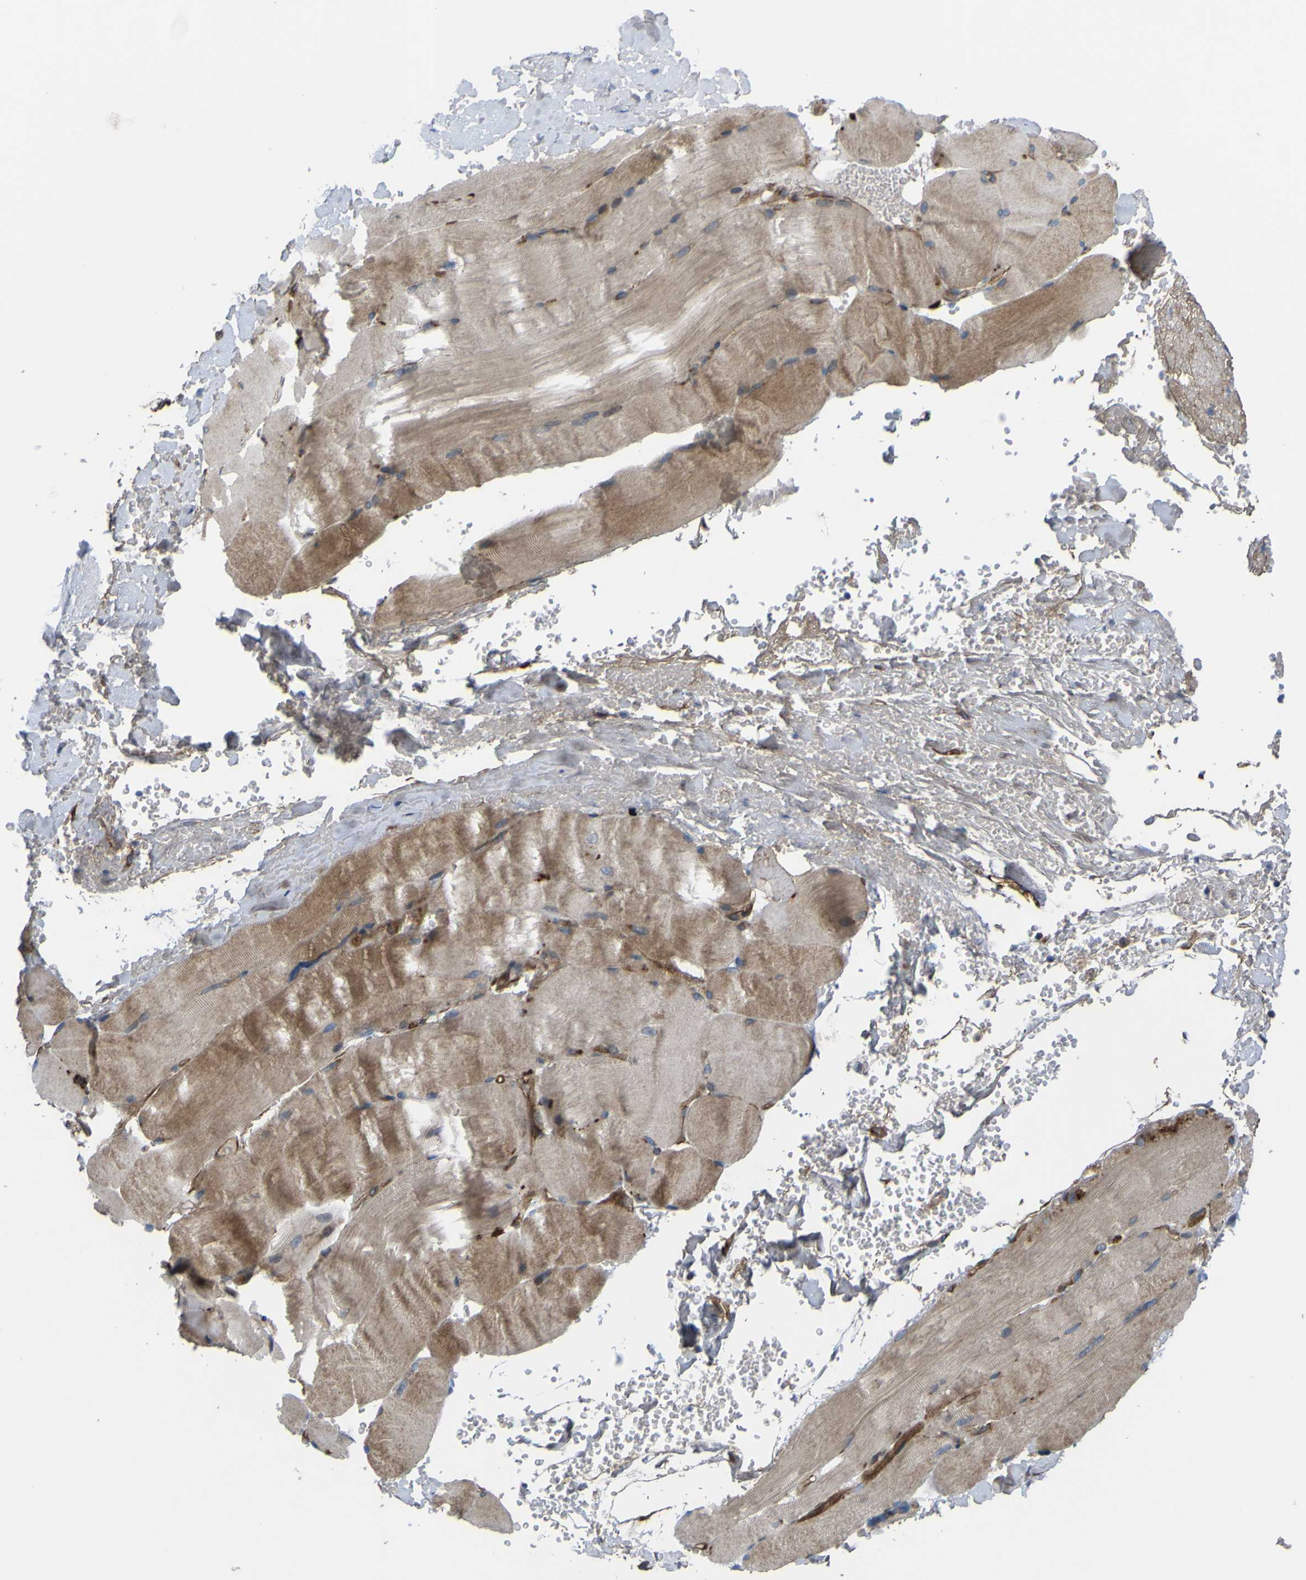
{"staining": {"intensity": "moderate", "quantity": ">75%", "location": "cytoplasmic/membranous"}, "tissue": "skeletal muscle", "cell_type": "Myocytes", "image_type": "normal", "snomed": [{"axis": "morphology", "description": "Normal tissue, NOS"}, {"axis": "topography", "description": "Skin"}, {"axis": "topography", "description": "Skeletal muscle"}], "caption": "This photomicrograph demonstrates unremarkable skeletal muscle stained with IHC to label a protein in brown. The cytoplasmic/membranous of myocytes show moderate positivity for the protein. Nuclei are counter-stained blue.", "gene": "FBXO30", "patient": {"sex": "male", "age": 83}}